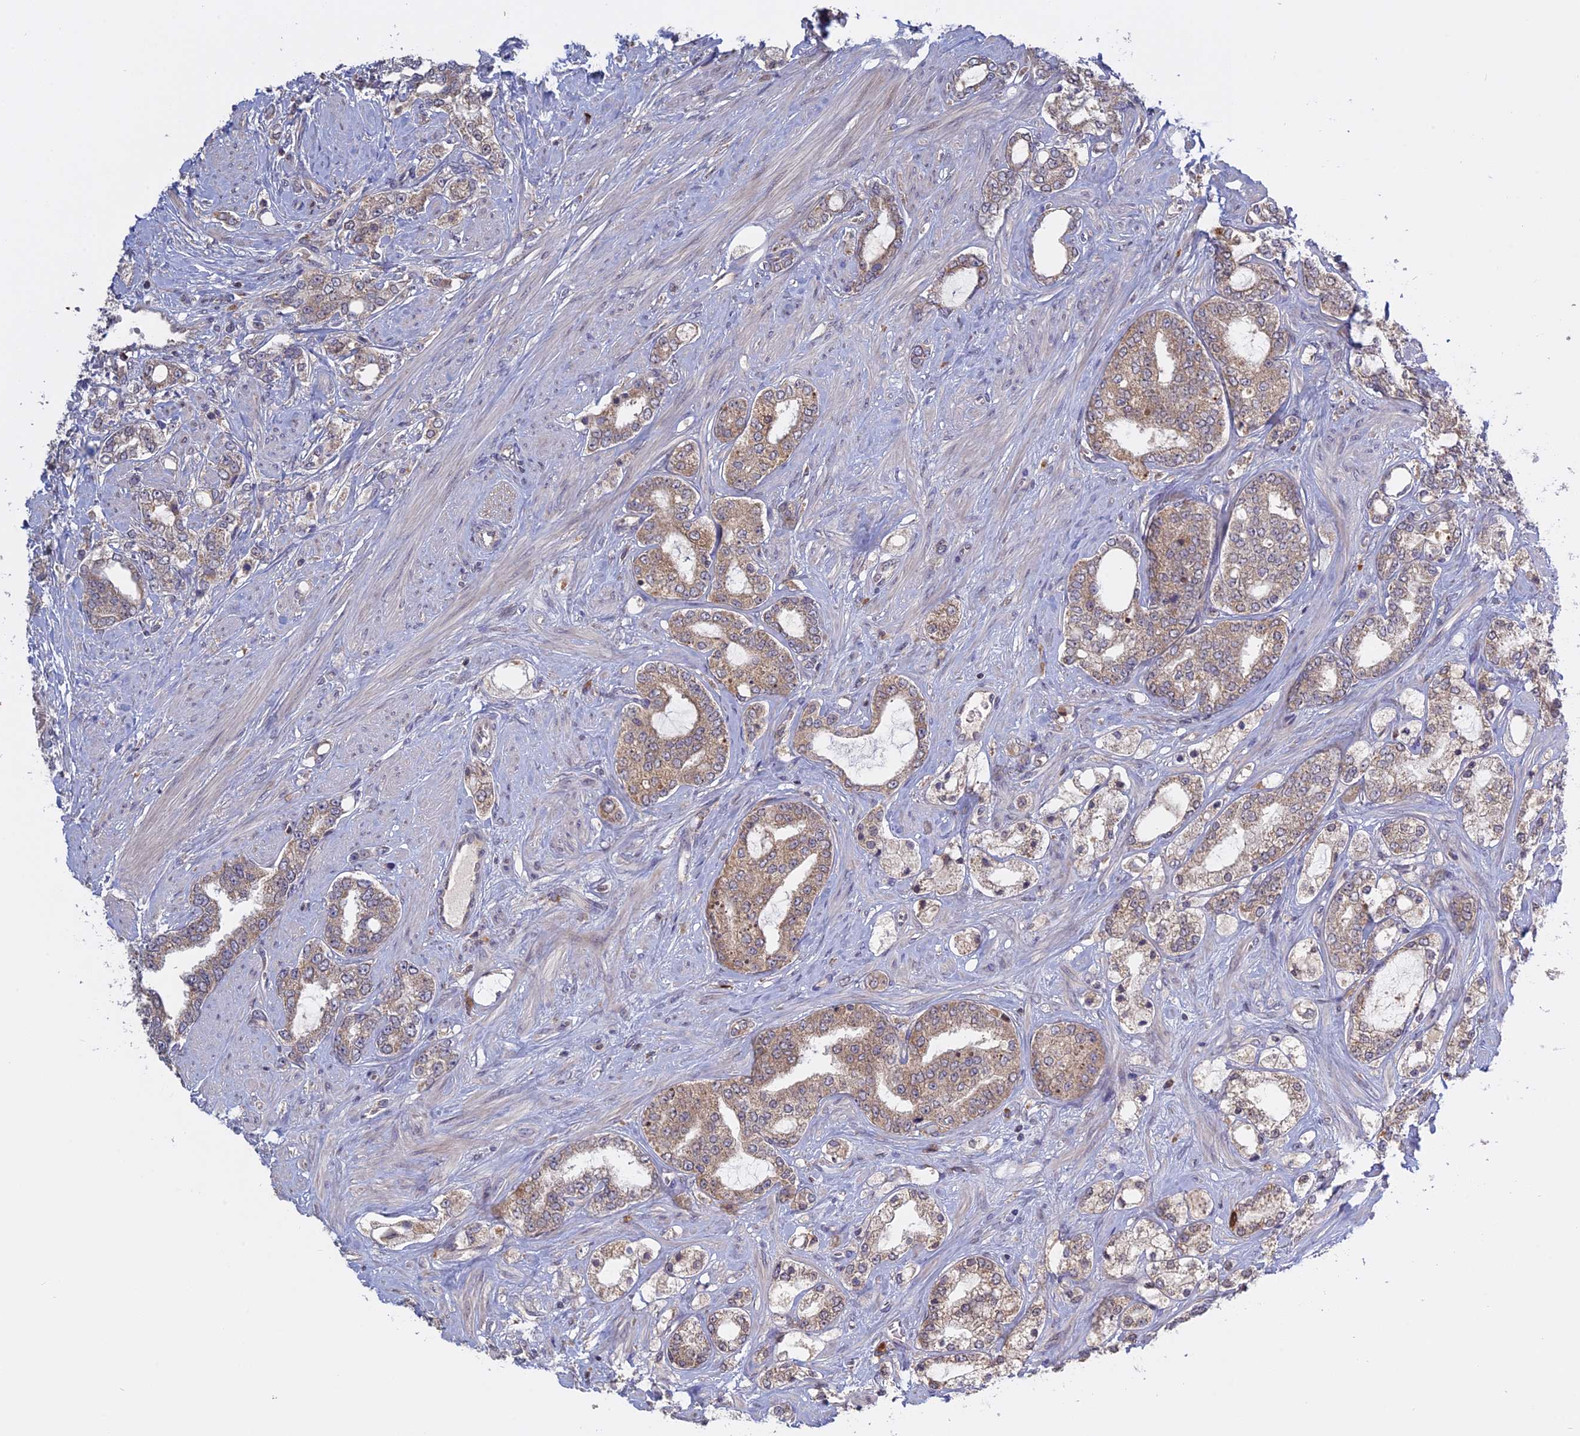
{"staining": {"intensity": "moderate", "quantity": ">75%", "location": "cytoplasmic/membranous"}, "tissue": "prostate cancer", "cell_type": "Tumor cells", "image_type": "cancer", "snomed": [{"axis": "morphology", "description": "Adenocarcinoma, High grade"}, {"axis": "topography", "description": "Prostate"}], "caption": "Tumor cells demonstrate moderate cytoplasmic/membranous expression in about >75% of cells in prostate adenocarcinoma (high-grade). The staining was performed using DAB (3,3'-diaminobenzidine), with brown indicating positive protein expression. Nuclei are stained blue with hematoxylin.", "gene": "TMEM208", "patient": {"sex": "male", "age": 64}}